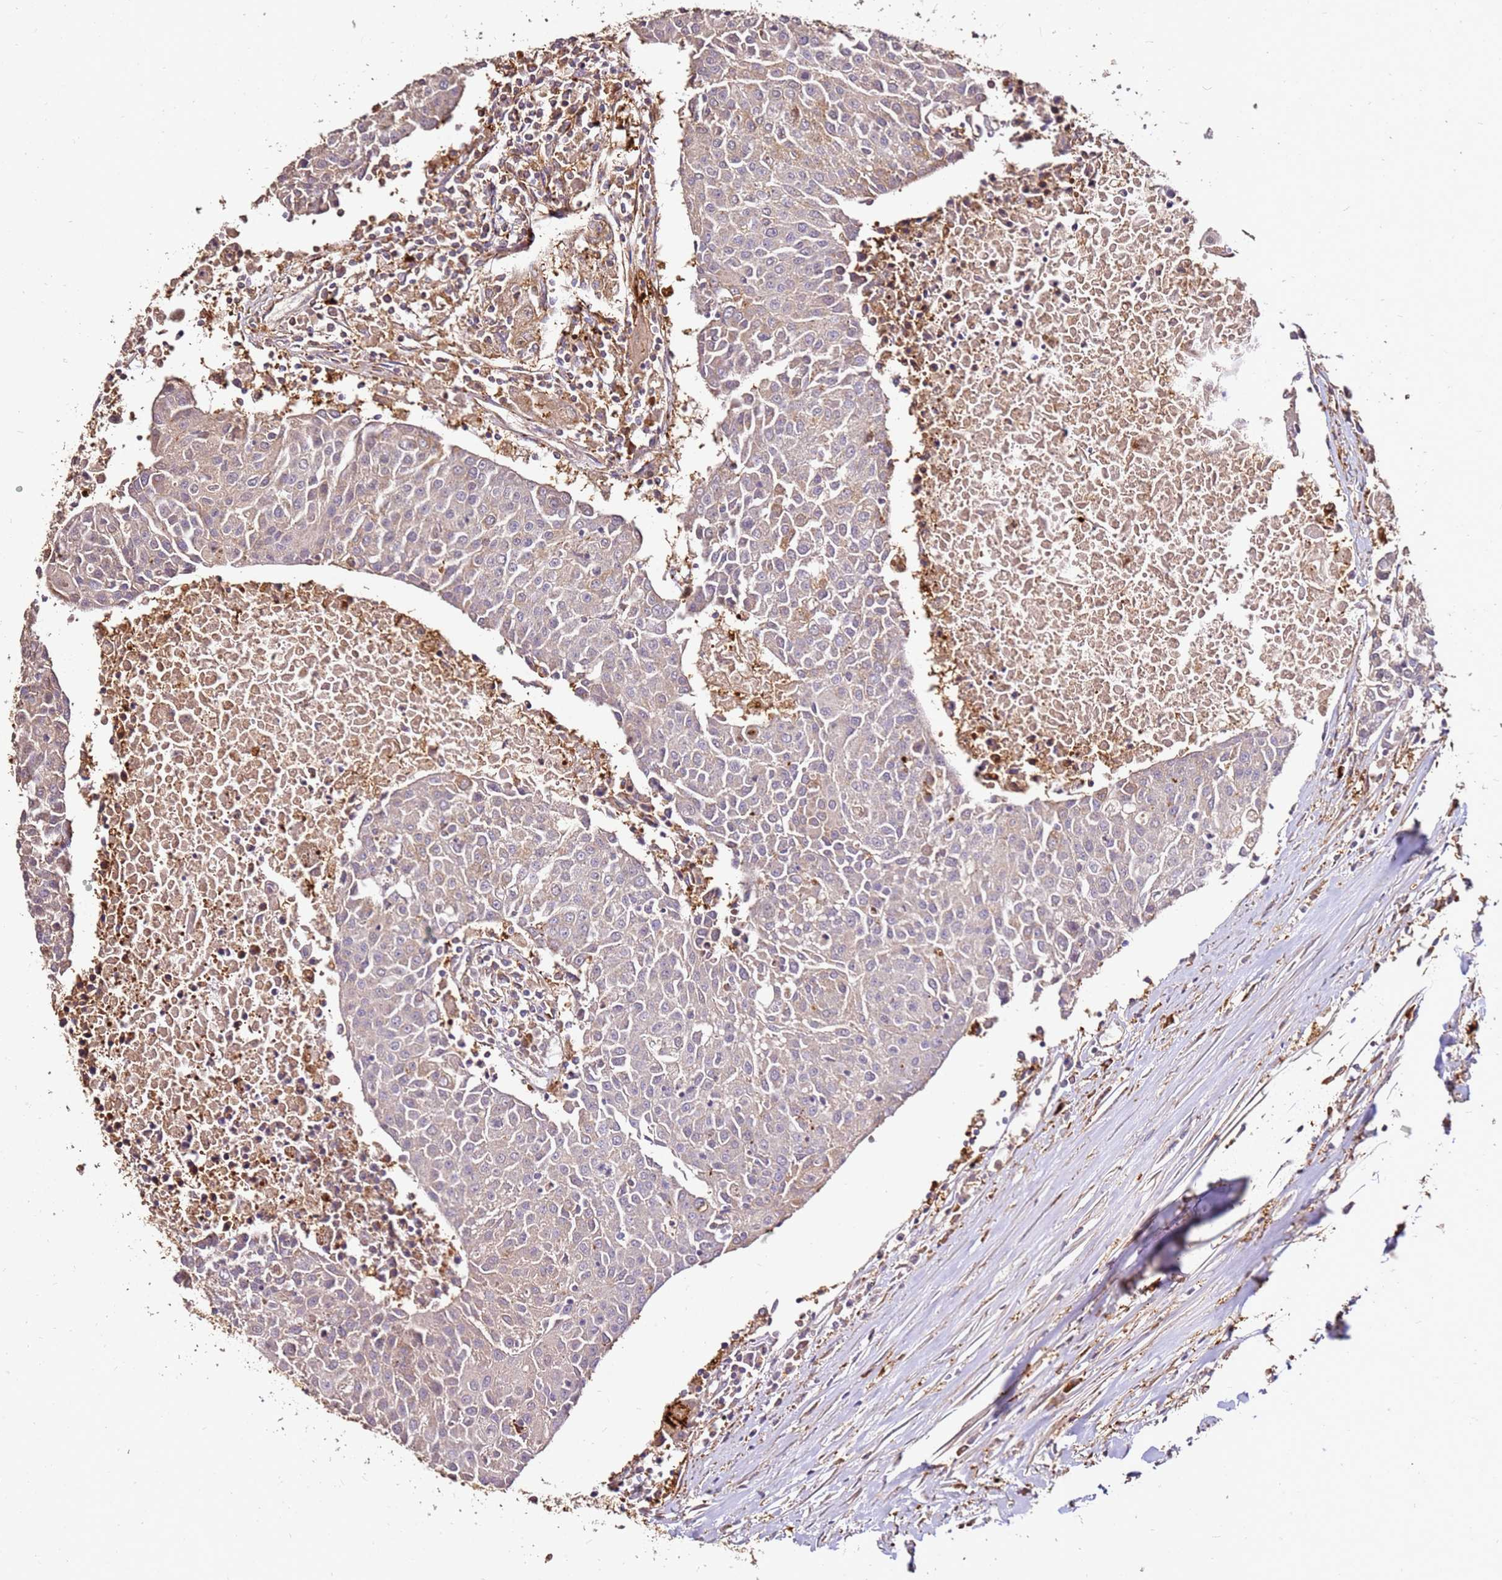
{"staining": {"intensity": "negative", "quantity": "none", "location": "none"}, "tissue": "urothelial cancer", "cell_type": "Tumor cells", "image_type": "cancer", "snomed": [{"axis": "morphology", "description": "Urothelial carcinoma, High grade"}, {"axis": "topography", "description": "Urinary bladder"}], "caption": "Micrograph shows no protein expression in tumor cells of urothelial carcinoma (high-grade) tissue.", "gene": "DVL3", "patient": {"sex": "female", "age": 85}}